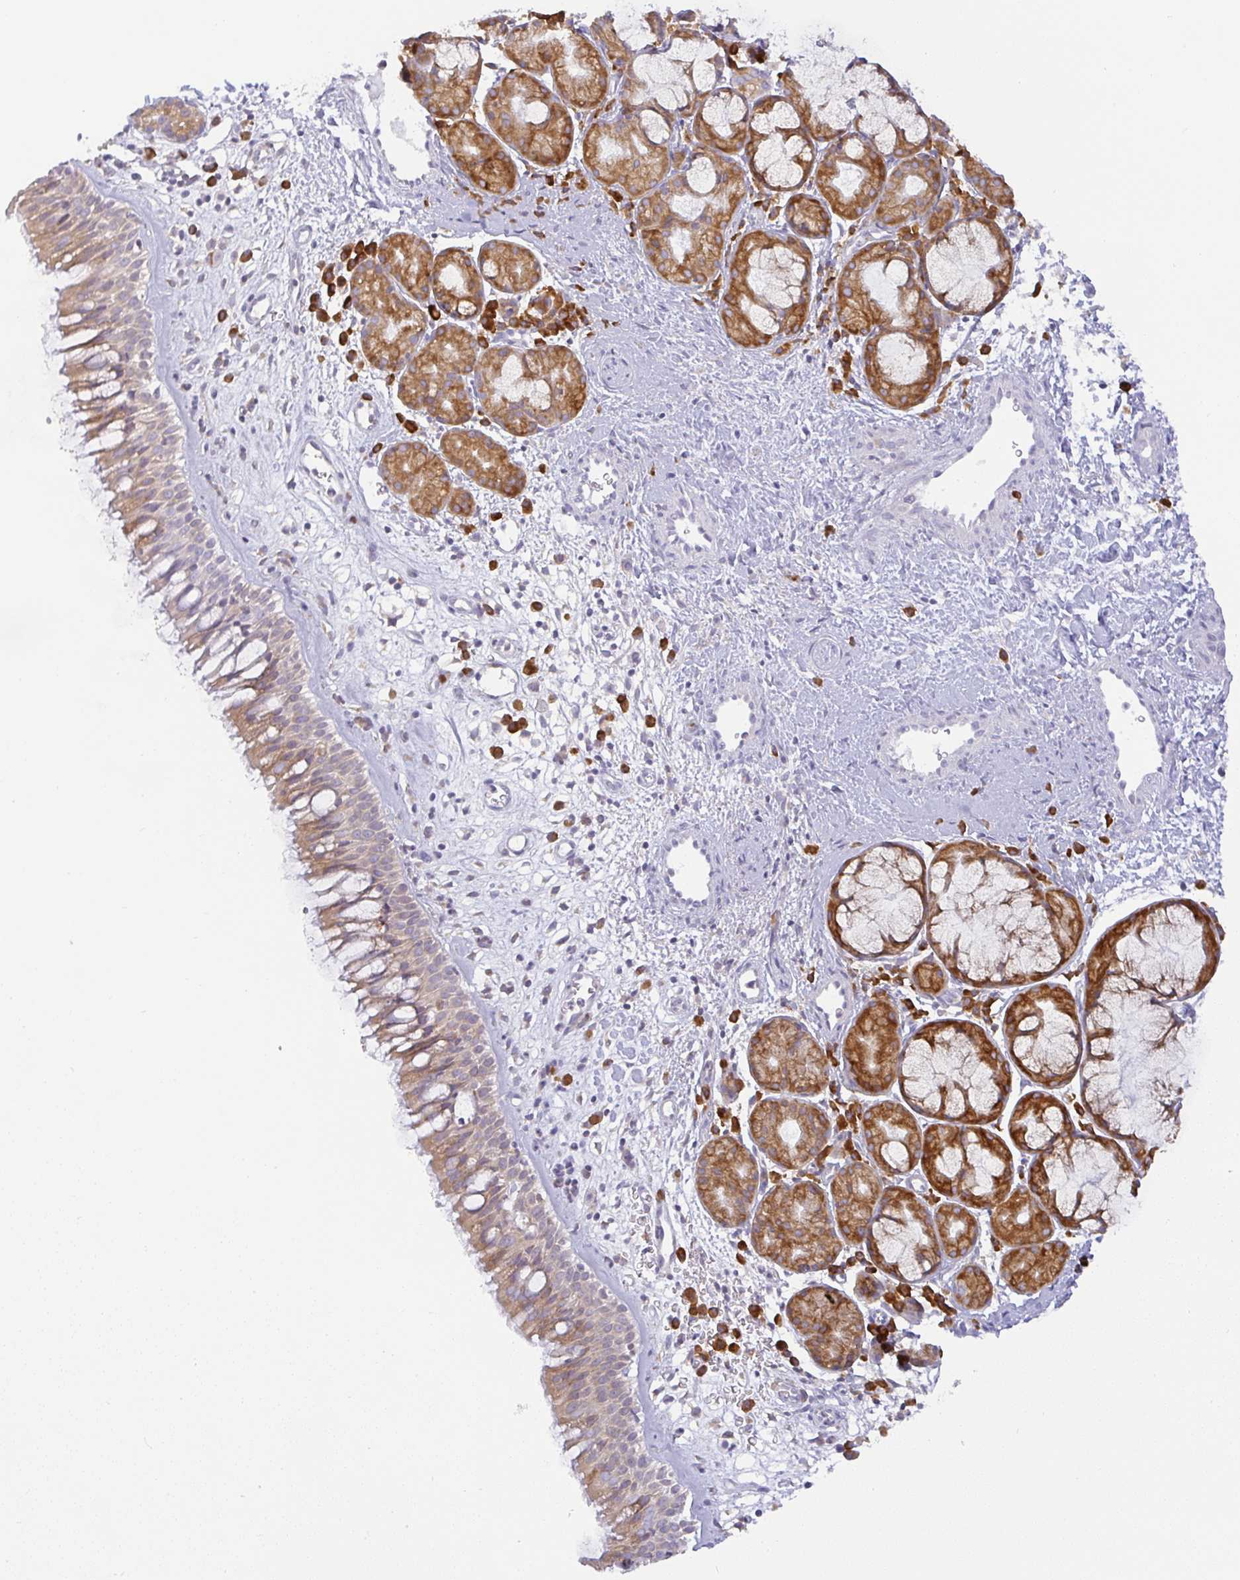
{"staining": {"intensity": "moderate", "quantity": "25%-75%", "location": "cytoplasmic/membranous"}, "tissue": "nasopharynx", "cell_type": "Respiratory epithelial cells", "image_type": "normal", "snomed": [{"axis": "morphology", "description": "Normal tissue, NOS"}, {"axis": "topography", "description": "Nasopharynx"}], "caption": "Protein staining exhibits moderate cytoplasmic/membranous expression in approximately 25%-75% of respiratory epithelial cells in unremarkable nasopharynx. (Stains: DAB in brown, nuclei in blue, Microscopy: brightfield microscopy at high magnification).", "gene": "DERL2", "patient": {"sex": "male", "age": 65}}